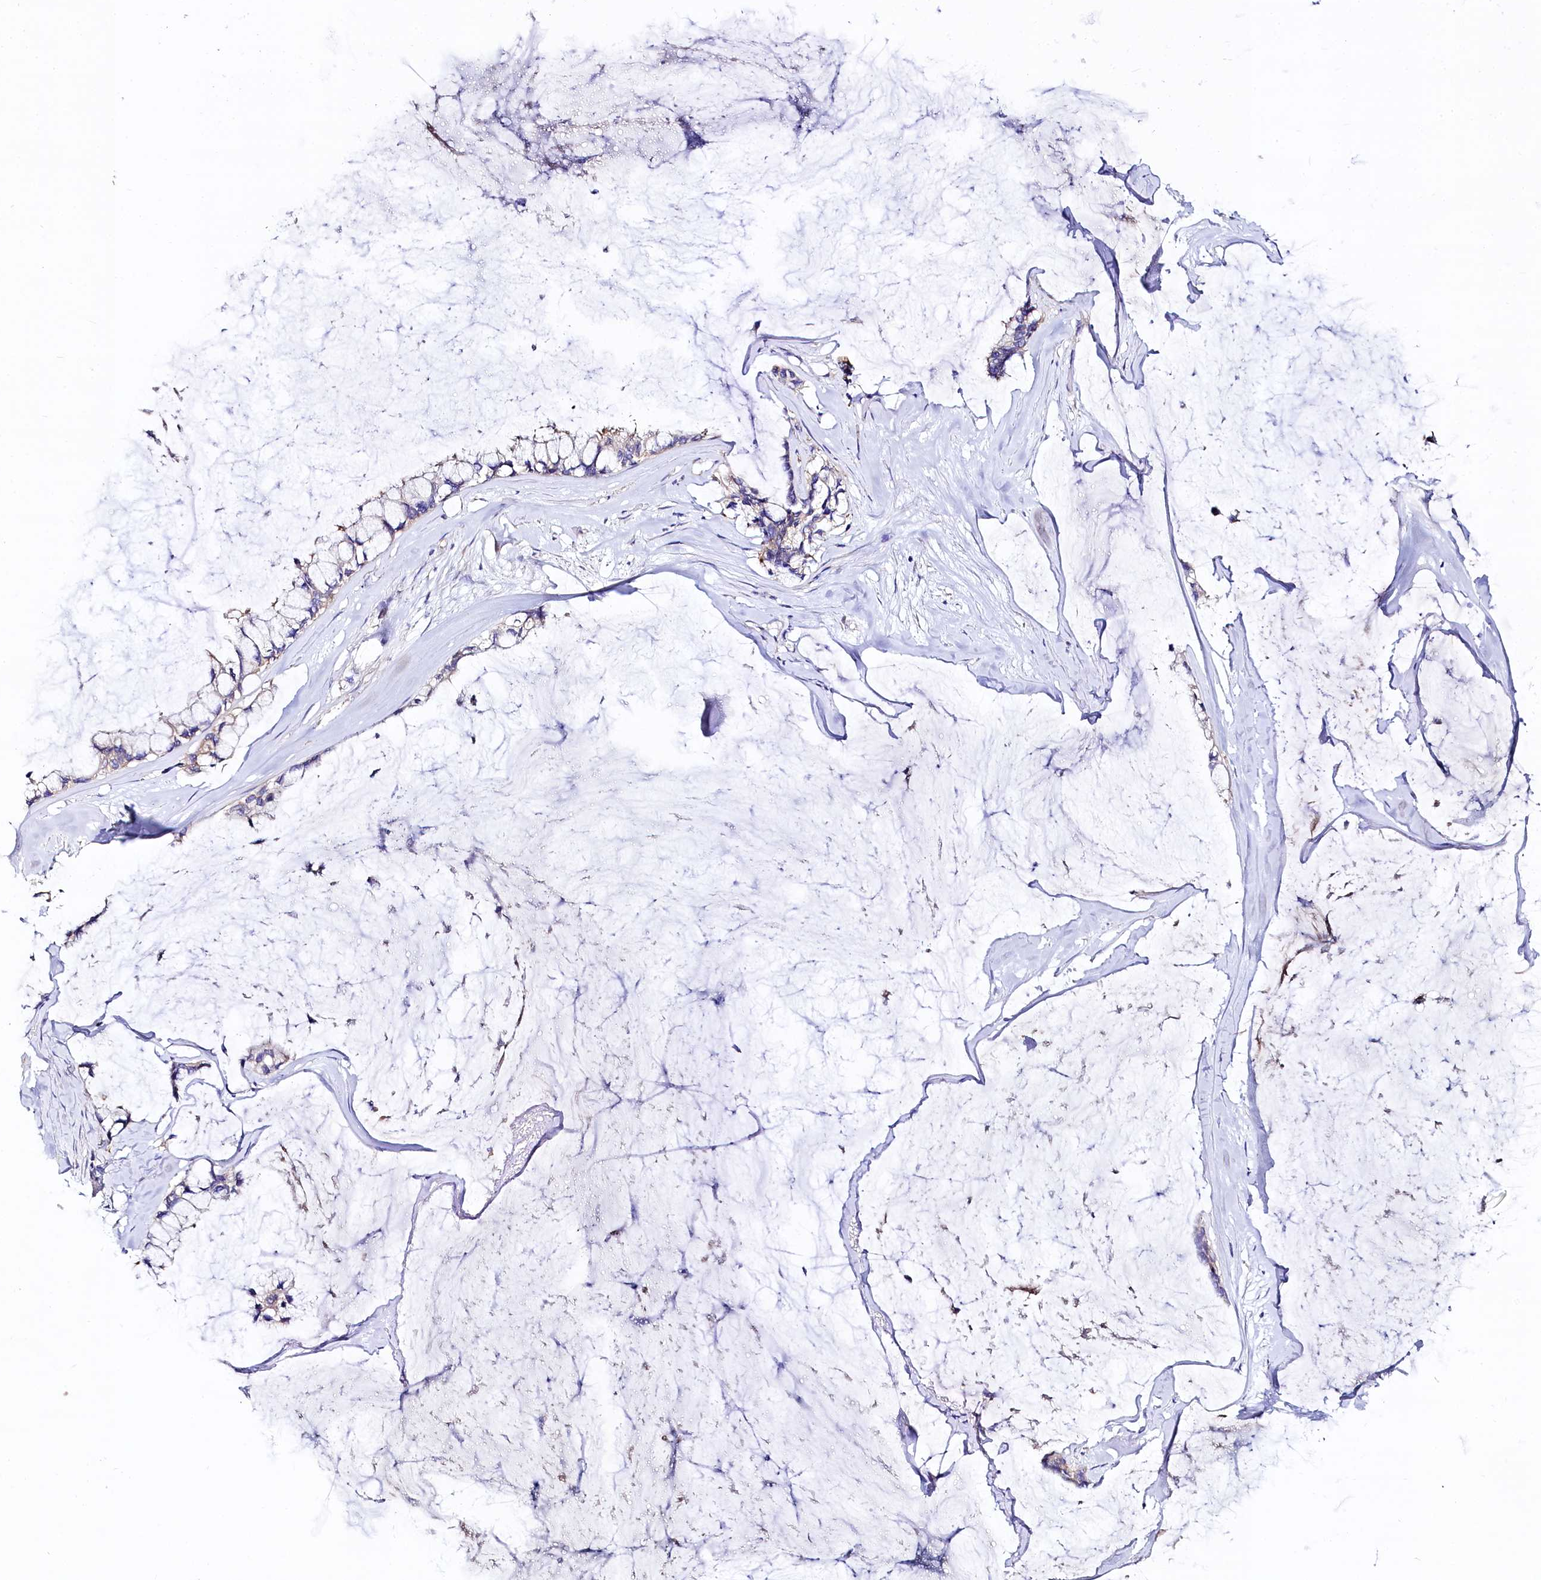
{"staining": {"intensity": "moderate", "quantity": "<25%", "location": "cytoplasmic/membranous"}, "tissue": "ovarian cancer", "cell_type": "Tumor cells", "image_type": "cancer", "snomed": [{"axis": "morphology", "description": "Cystadenocarcinoma, mucinous, NOS"}, {"axis": "topography", "description": "Ovary"}], "caption": "The photomicrograph demonstrates staining of ovarian cancer, revealing moderate cytoplasmic/membranous protein staining (brown color) within tumor cells.", "gene": "QARS1", "patient": {"sex": "female", "age": 39}}